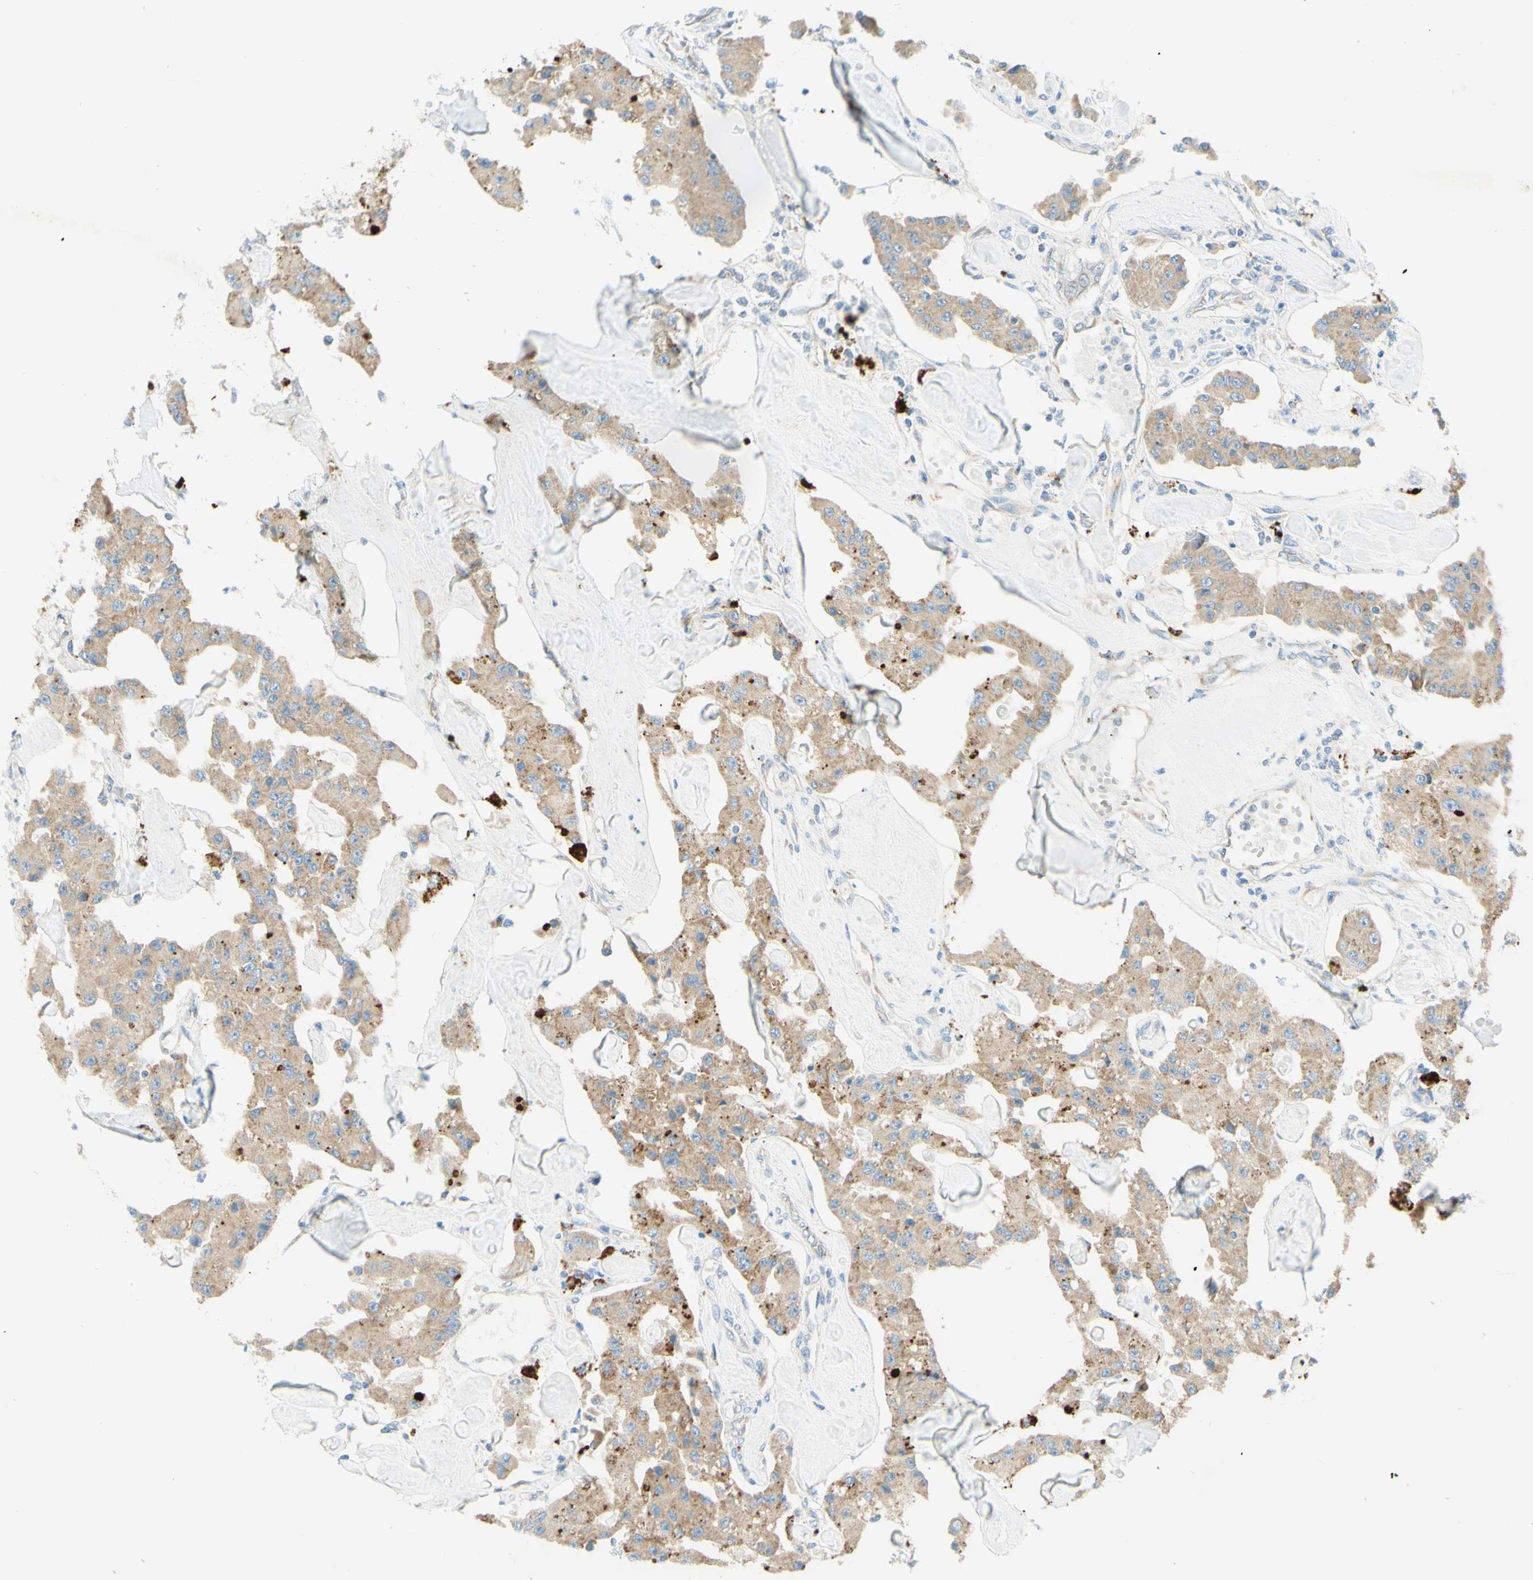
{"staining": {"intensity": "moderate", "quantity": ">75%", "location": "cytoplasmic/membranous"}, "tissue": "carcinoid", "cell_type": "Tumor cells", "image_type": "cancer", "snomed": [{"axis": "morphology", "description": "Carcinoid, malignant, NOS"}, {"axis": "topography", "description": "Pancreas"}], "caption": "Carcinoid stained with immunohistochemistry exhibits moderate cytoplasmic/membranous expression in about >75% of tumor cells.", "gene": "ARMC10", "patient": {"sex": "male", "age": 41}}